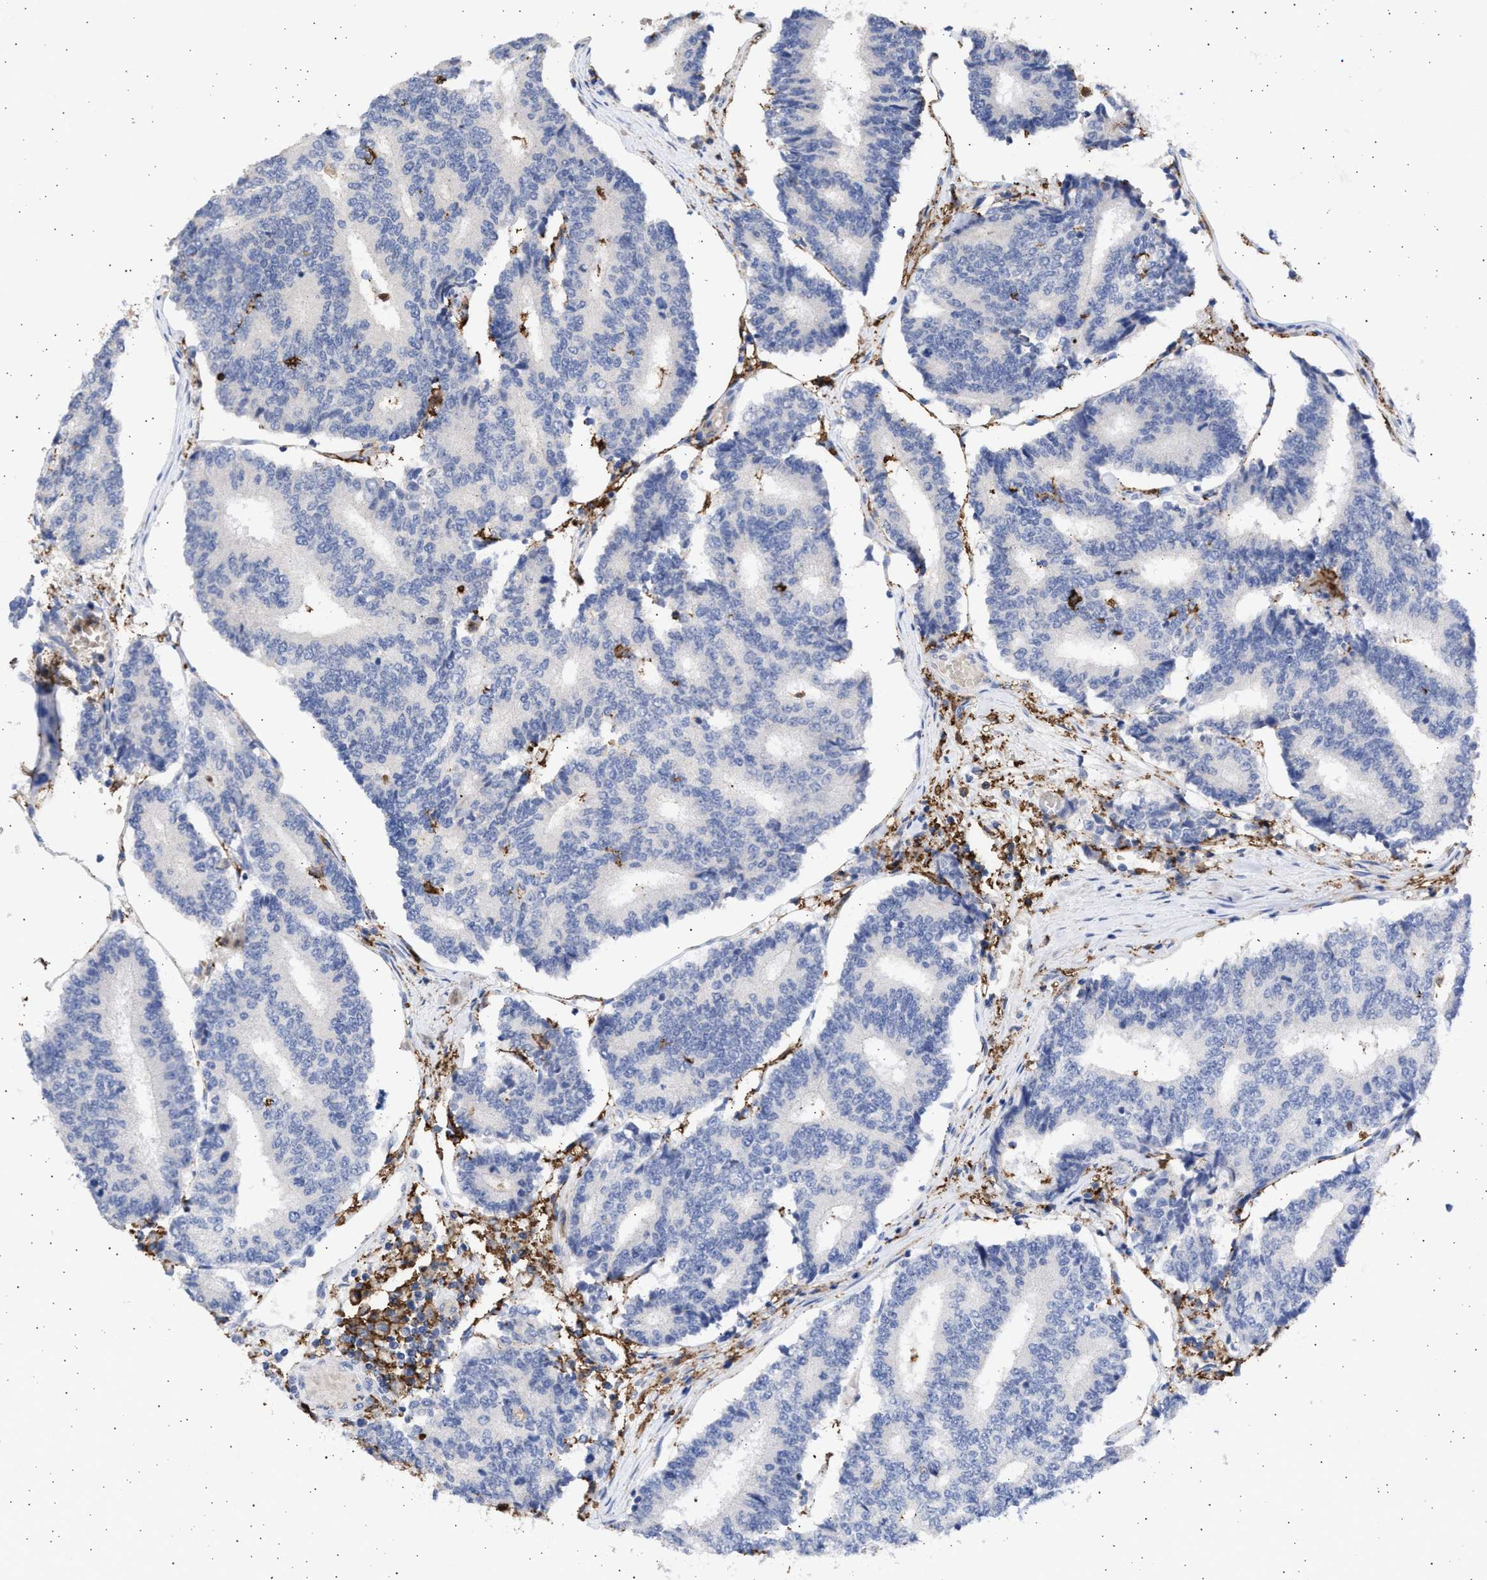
{"staining": {"intensity": "negative", "quantity": "none", "location": "none"}, "tissue": "prostate cancer", "cell_type": "Tumor cells", "image_type": "cancer", "snomed": [{"axis": "morphology", "description": "Normal tissue, NOS"}, {"axis": "morphology", "description": "Adenocarcinoma, High grade"}, {"axis": "topography", "description": "Prostate"}, {"axis": "topography", "description": "Seminal veicle"}], "caption": "Immunohistochemistry (IHC) histopathology image of neoplastic tissue: human prostate adenocarcinoma (high-grade) stained with DAB (3,3'-diaminobenzidine) exhibits no significant protein expression in tumor cells. The staining was performed using DAB (3,3'-diaminobenzidine) to visualize the protein expression in brown, while the nuclei were stained in blue with hematoxylin (Magnification: 20x).", "gene": "FCER1A", "patient": {"sex": "male", "age": 55}}